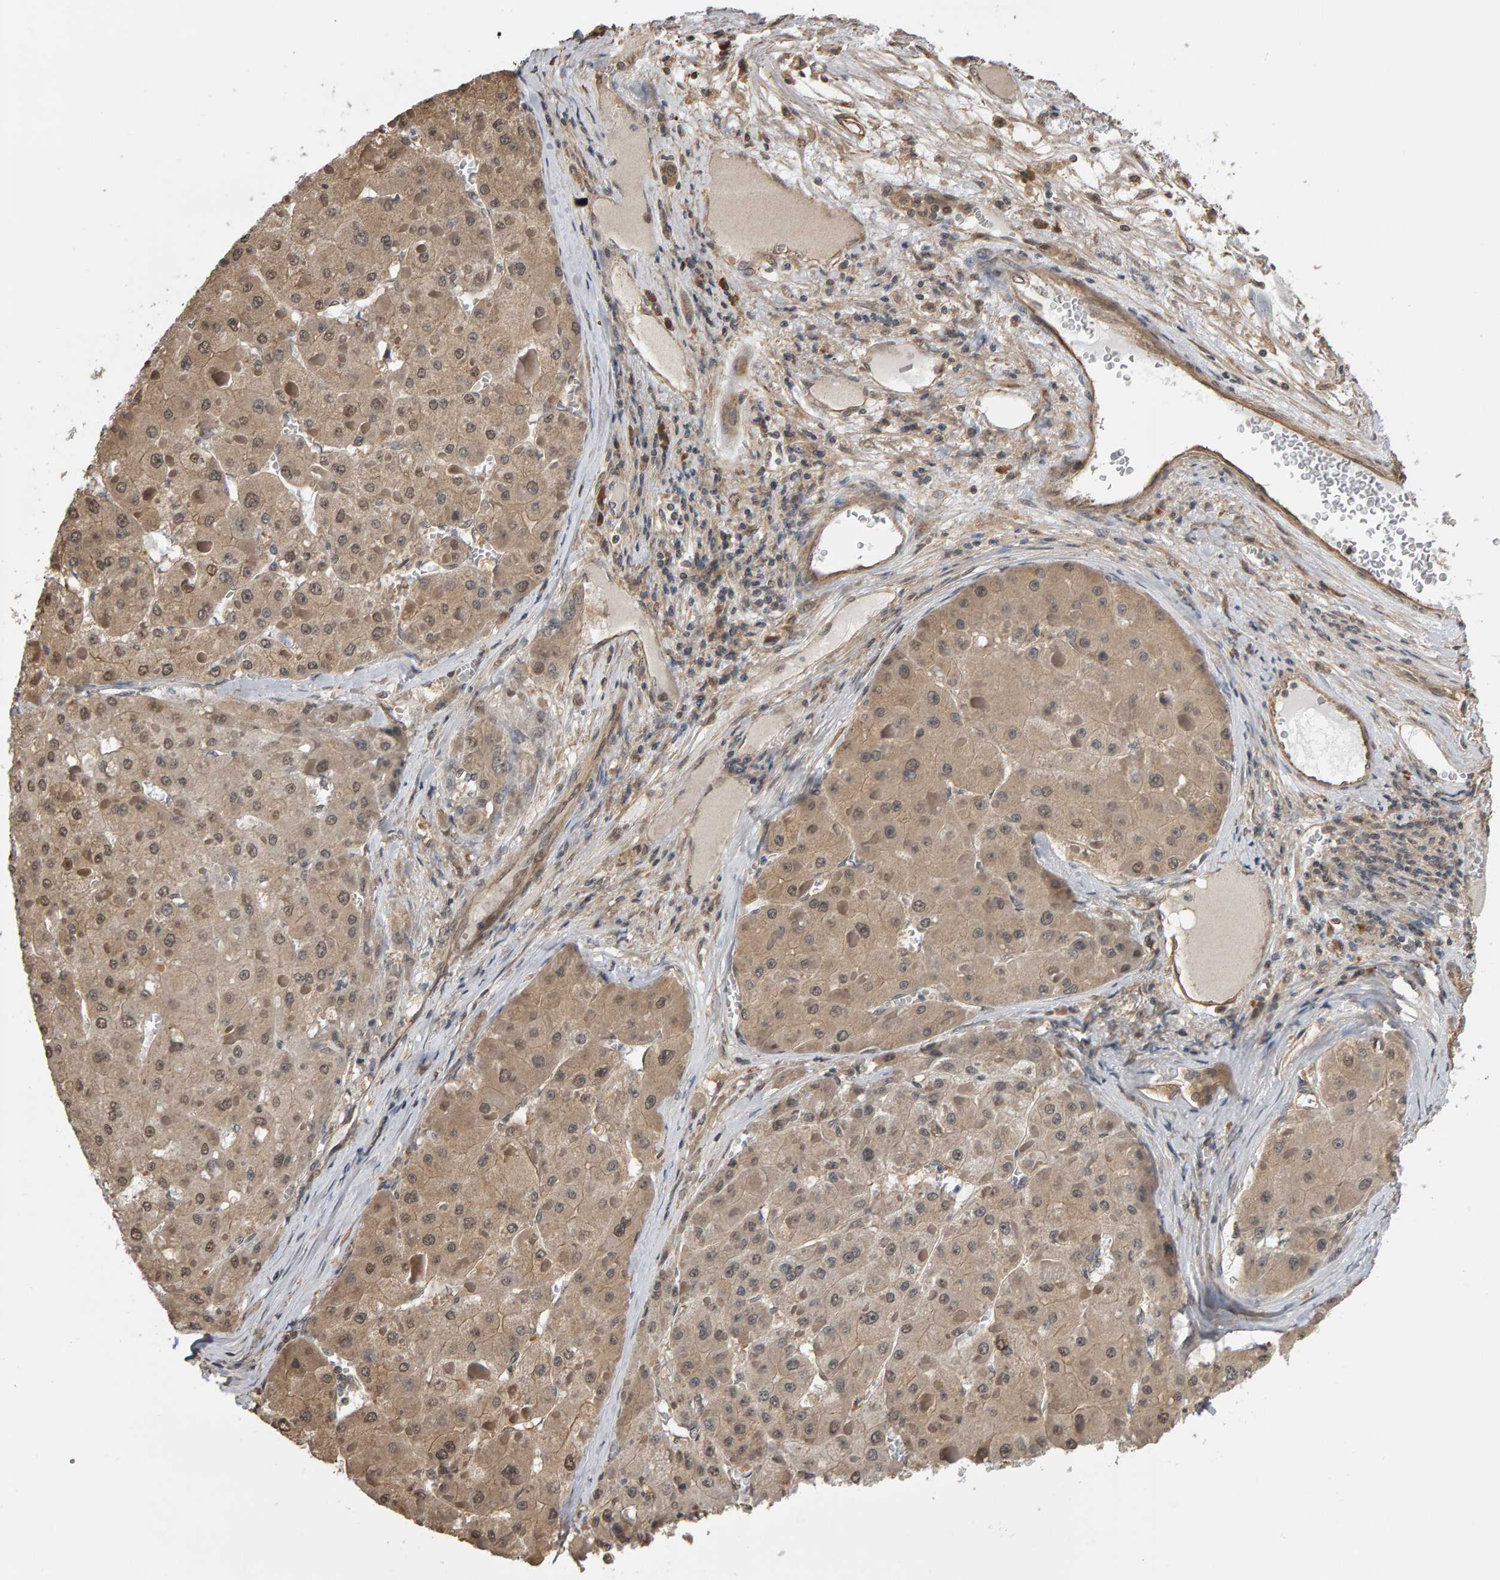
{"staining": {"intensity": "weak", "quantity": ">75%", "location": "cytoplasmic/membranous,nuclear"}, "tissue": "liver cancer", "cell_type": "Tumor cells", "image_type": "cancer", "snomed": [{"axis": "morphology", "description": "Carcinoma, Hepatocellular, NOS"}, {"axis": "topography", "description": "Liver"}], "caption": "The image demonstrates staining of liver hepatocellular carcinoma, revealing weak cytoplasmic/membranous and nuclear protein staining (brown color) within tumor cells.", "gene": "COASY", "patient": {"sex": "female", "age": 73}}